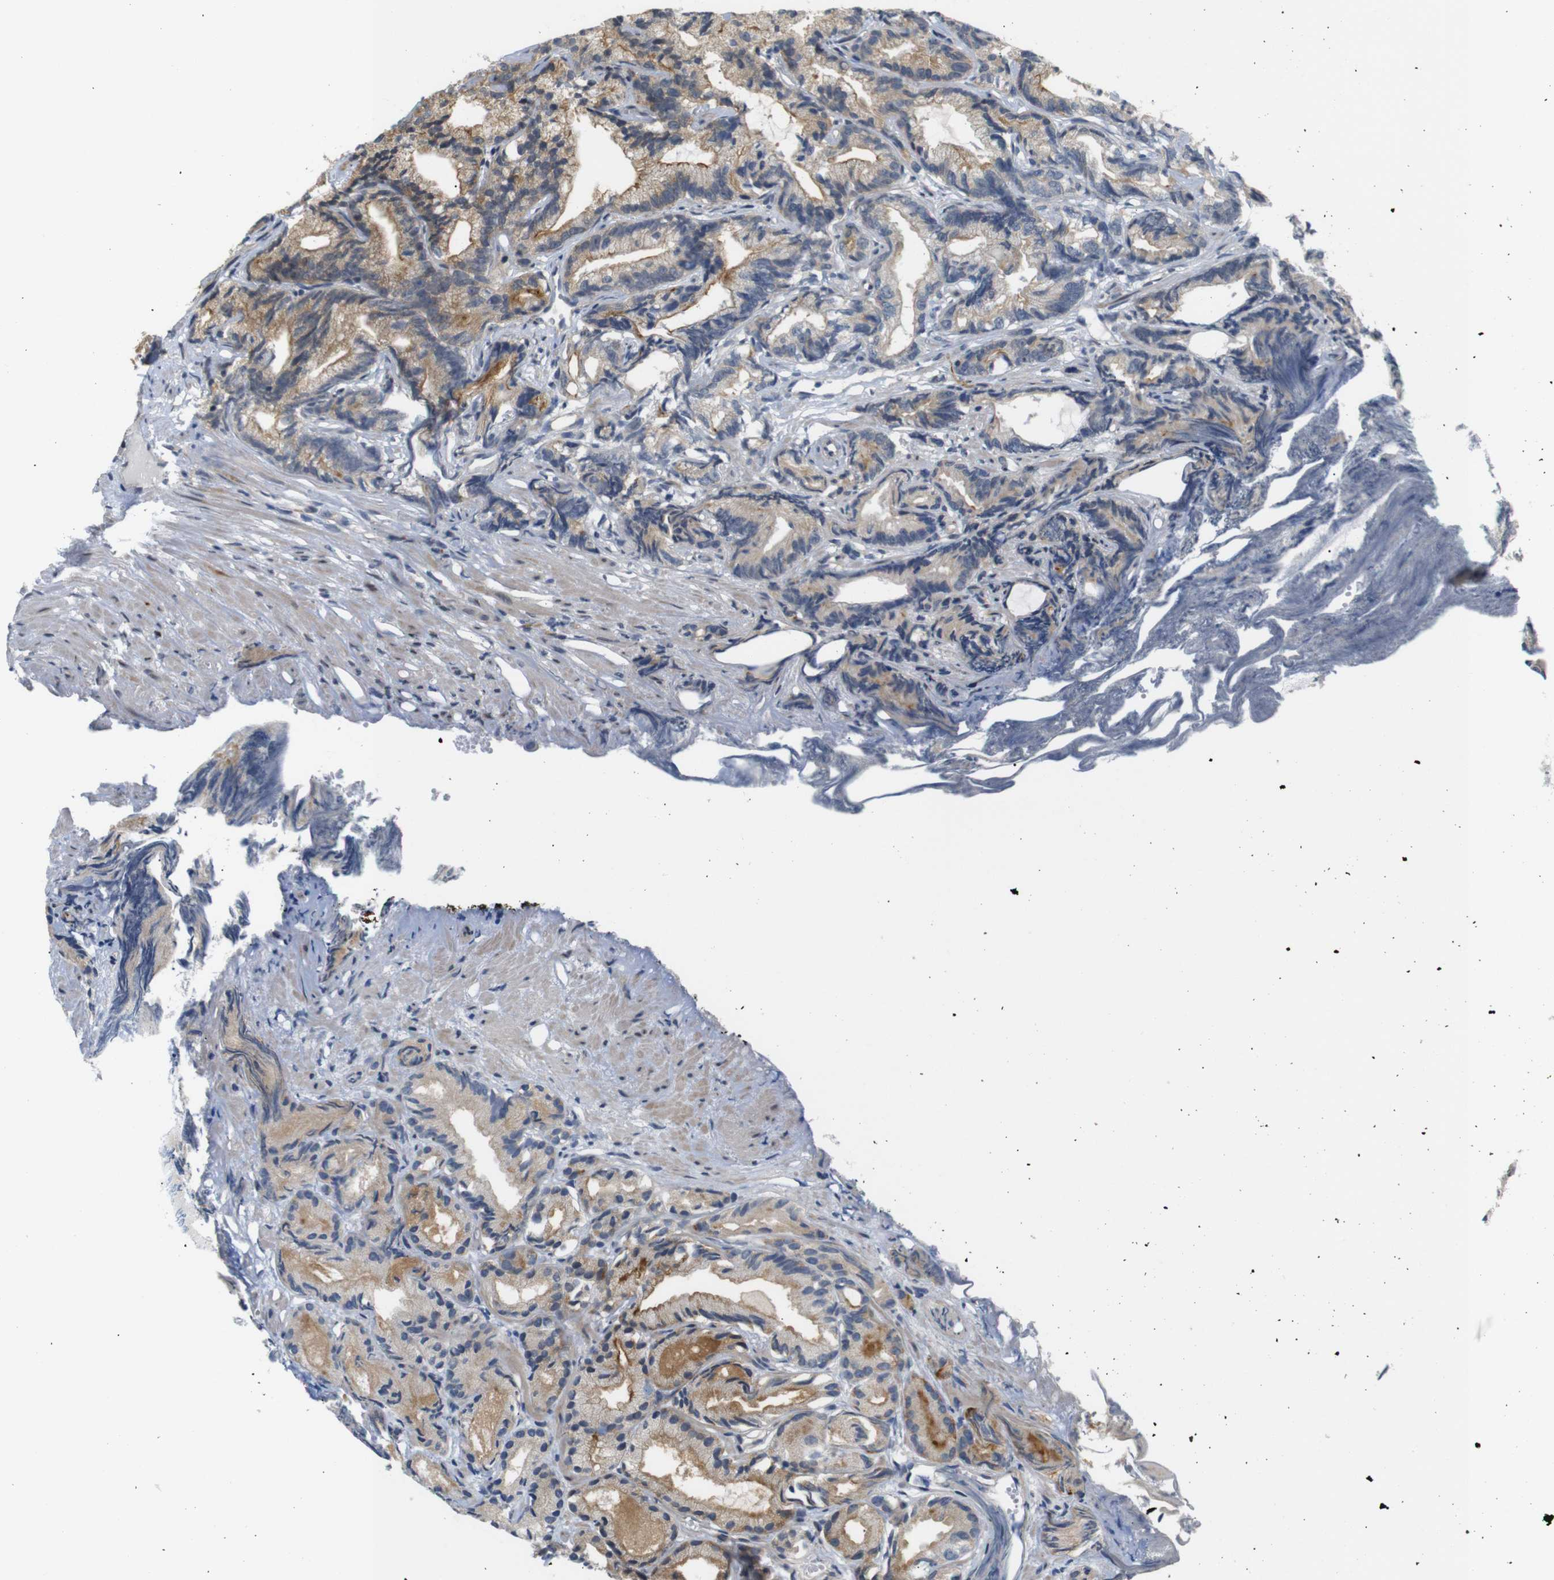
{"staining": {"intensity": "moderate", "quantity": ">75%", "location": "cytoplasmic/membranous"}, "tissue": "prostate cancer", "cell_type": "Tumor cells", "image_type": "cancer", "snomed": [{"axis": "morphology", "description": "Adenocarcinoma, Low grade"}, {"axis": "topography", "description": "Prostate"}], "caption": "High-magnification brightfield microscopy of prostate cancer (adenocarcinoma (low-grade)) stained with DAB (brown) and counterstained with hematoxylin (blue). tumor cells exhibit moderate cytoplasmic/membranous staining is identified in about>75% of cells.", "gene": "SYDE1", "patient": {"sex": "male", "age": 89}}